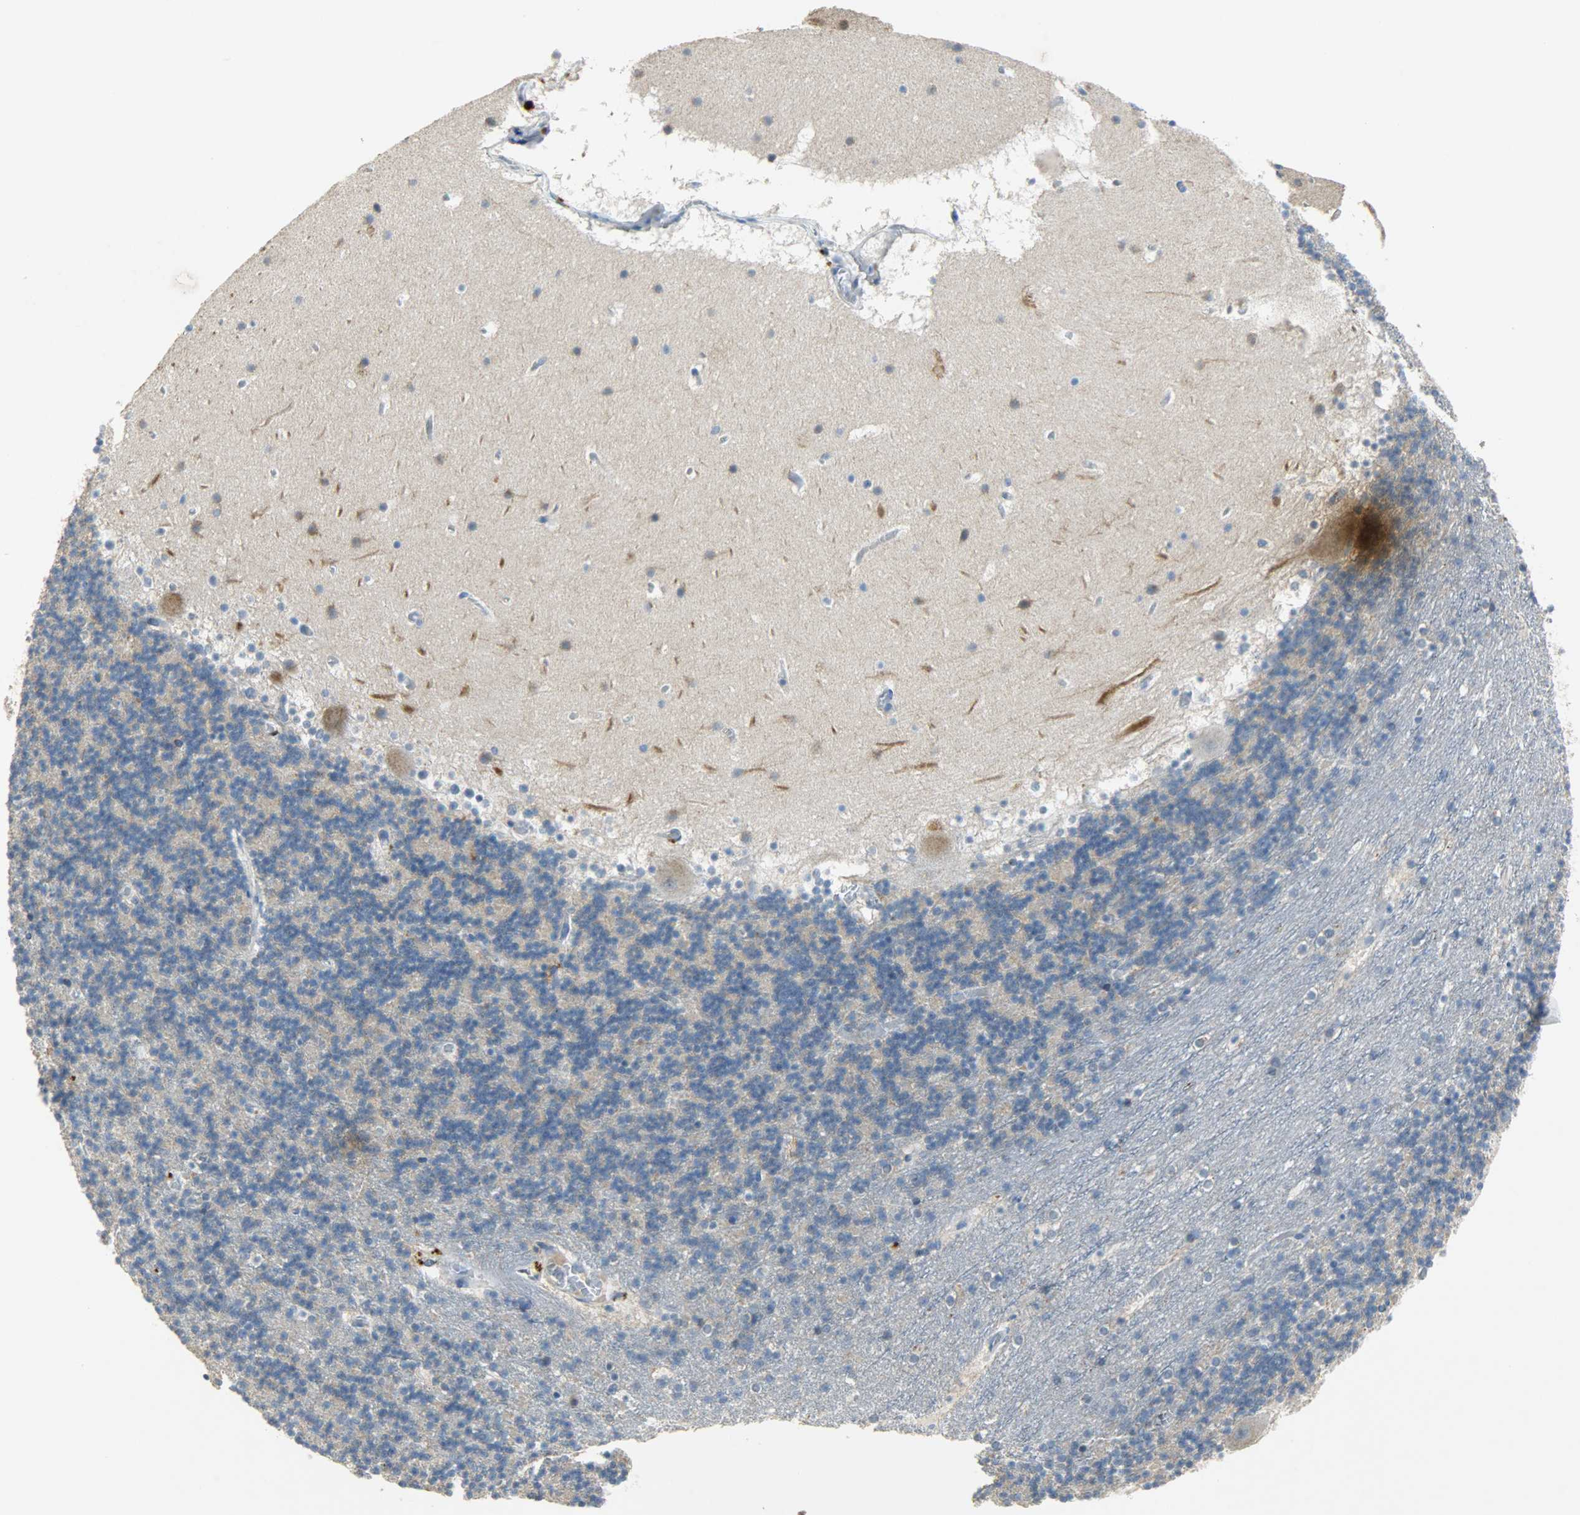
{"staining": {"intensity": "strong", "quantity": "<25%", "location": "cytoplasmic/membranous"}, "tissue": "cerebellum", "cell_type": "Cells in granular layer", "image_type": "normal", "snomed": [{"axis": "morphology", "description": "Normal tissue, NOS"}, {"axis": "topography", "description": "Cerebellum"}], "caption": "DAB immunohistochemical staining of benign cerebellum reveals strong cytoplasmic/membranous protein staining in approximately <25% of cells in granular layer. The staining was performed using DAB (3,3'-diaminobenzidine), with brown indicating positive protein expression. Nuclei are stained blue with hematoxylin.", "gene": "DNAJB6", "patient": {"sex": "male", "age": 45}}